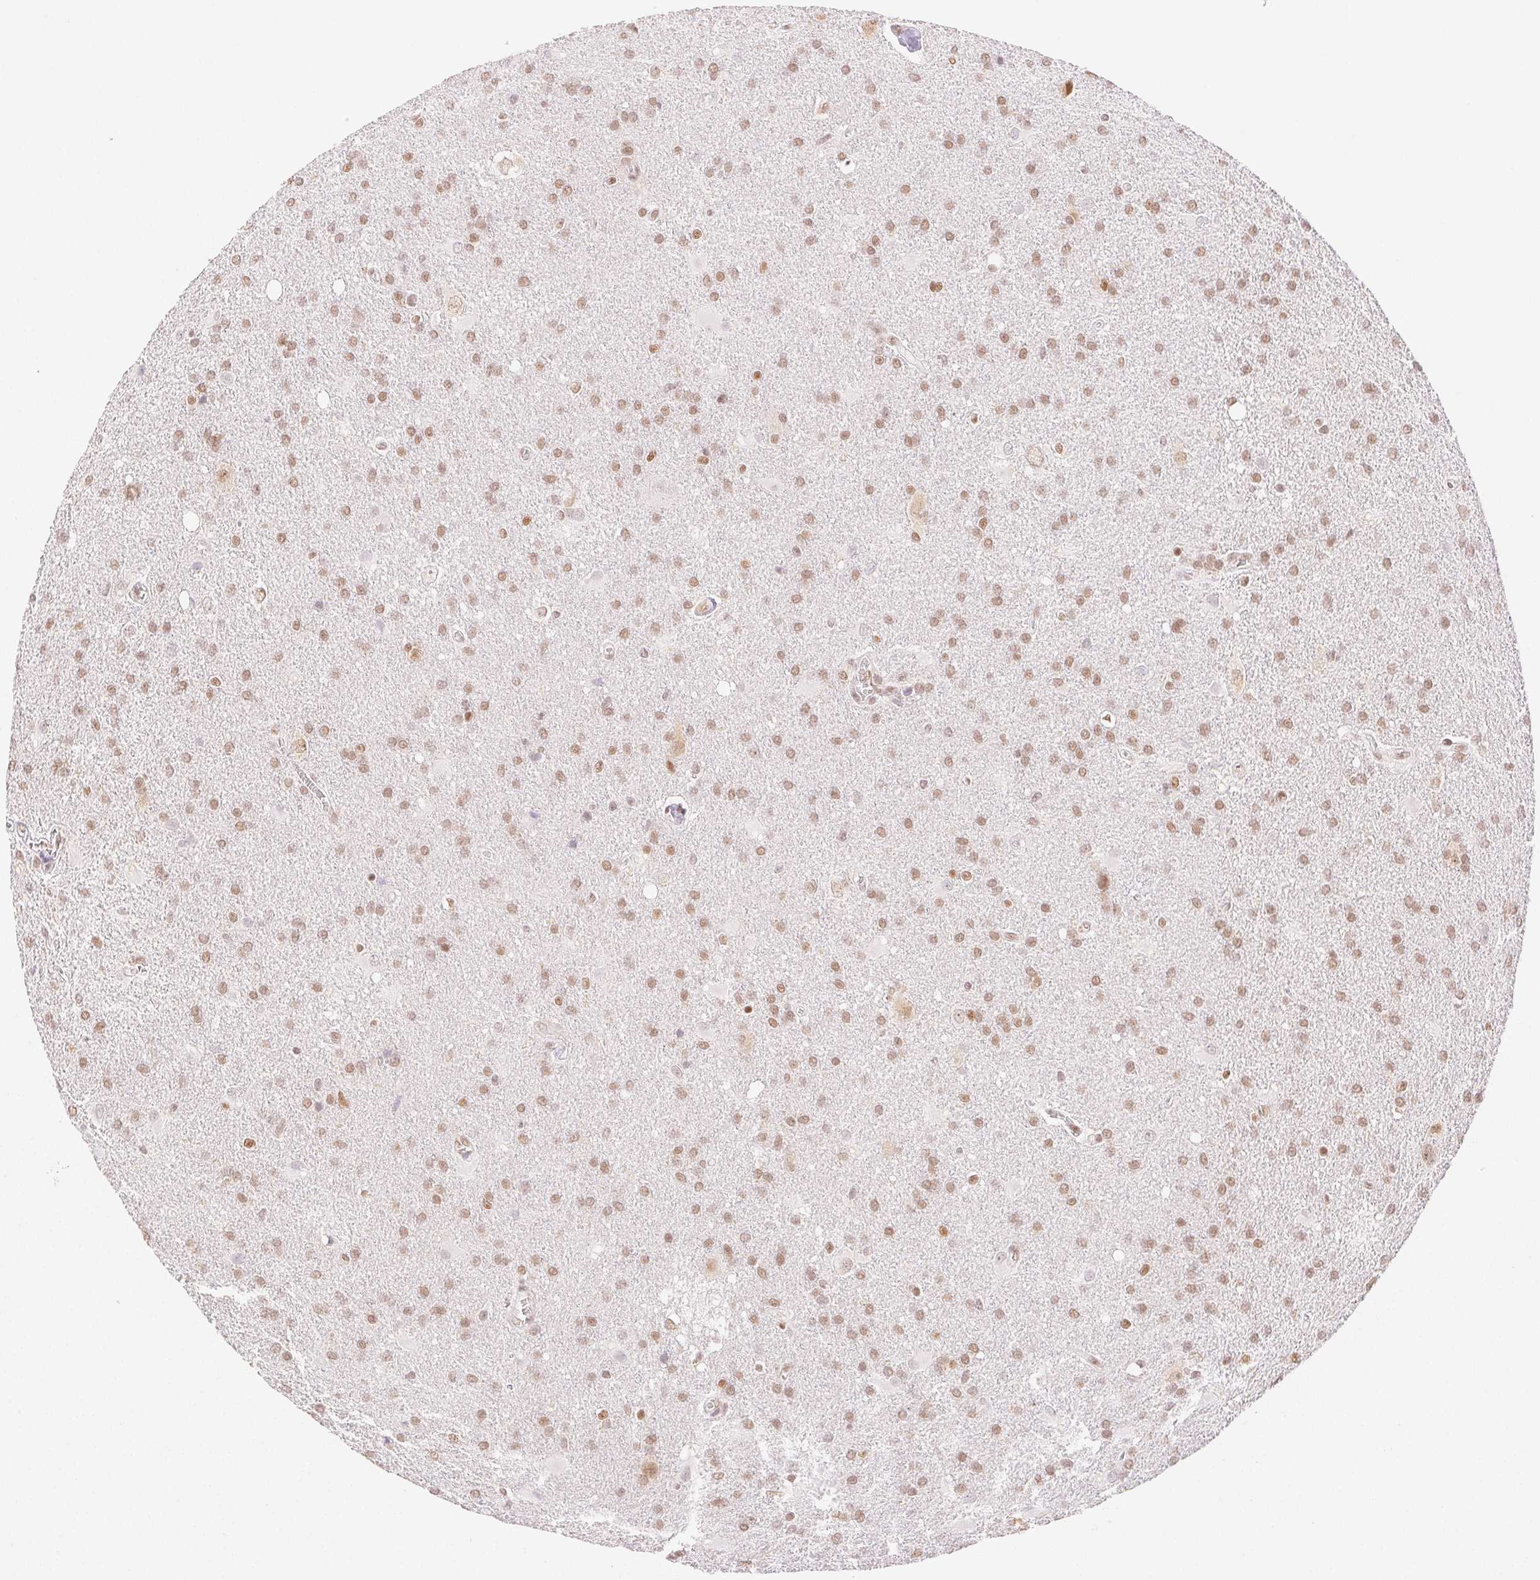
{"staining": {"intensity": "moderate", "quantity": ">75%", "location": "nuclear"}, "tissue": "glioma", "cell_type": "Tumor cells", "image_type": "cancer", "snomed": [{"axis": "morphology", "description": "Glioma, malignant, Low grade"}, {"axis": "topography", "description": "Brain"}], "caption": "Immunohistochemical staining of malignant low-grade glioma reveals medium levels of moderate nuclear protein staining in about >75% of tumor cells.", "gene": "H2AZ2", "patient": {"sex": "male", "age": 66}}